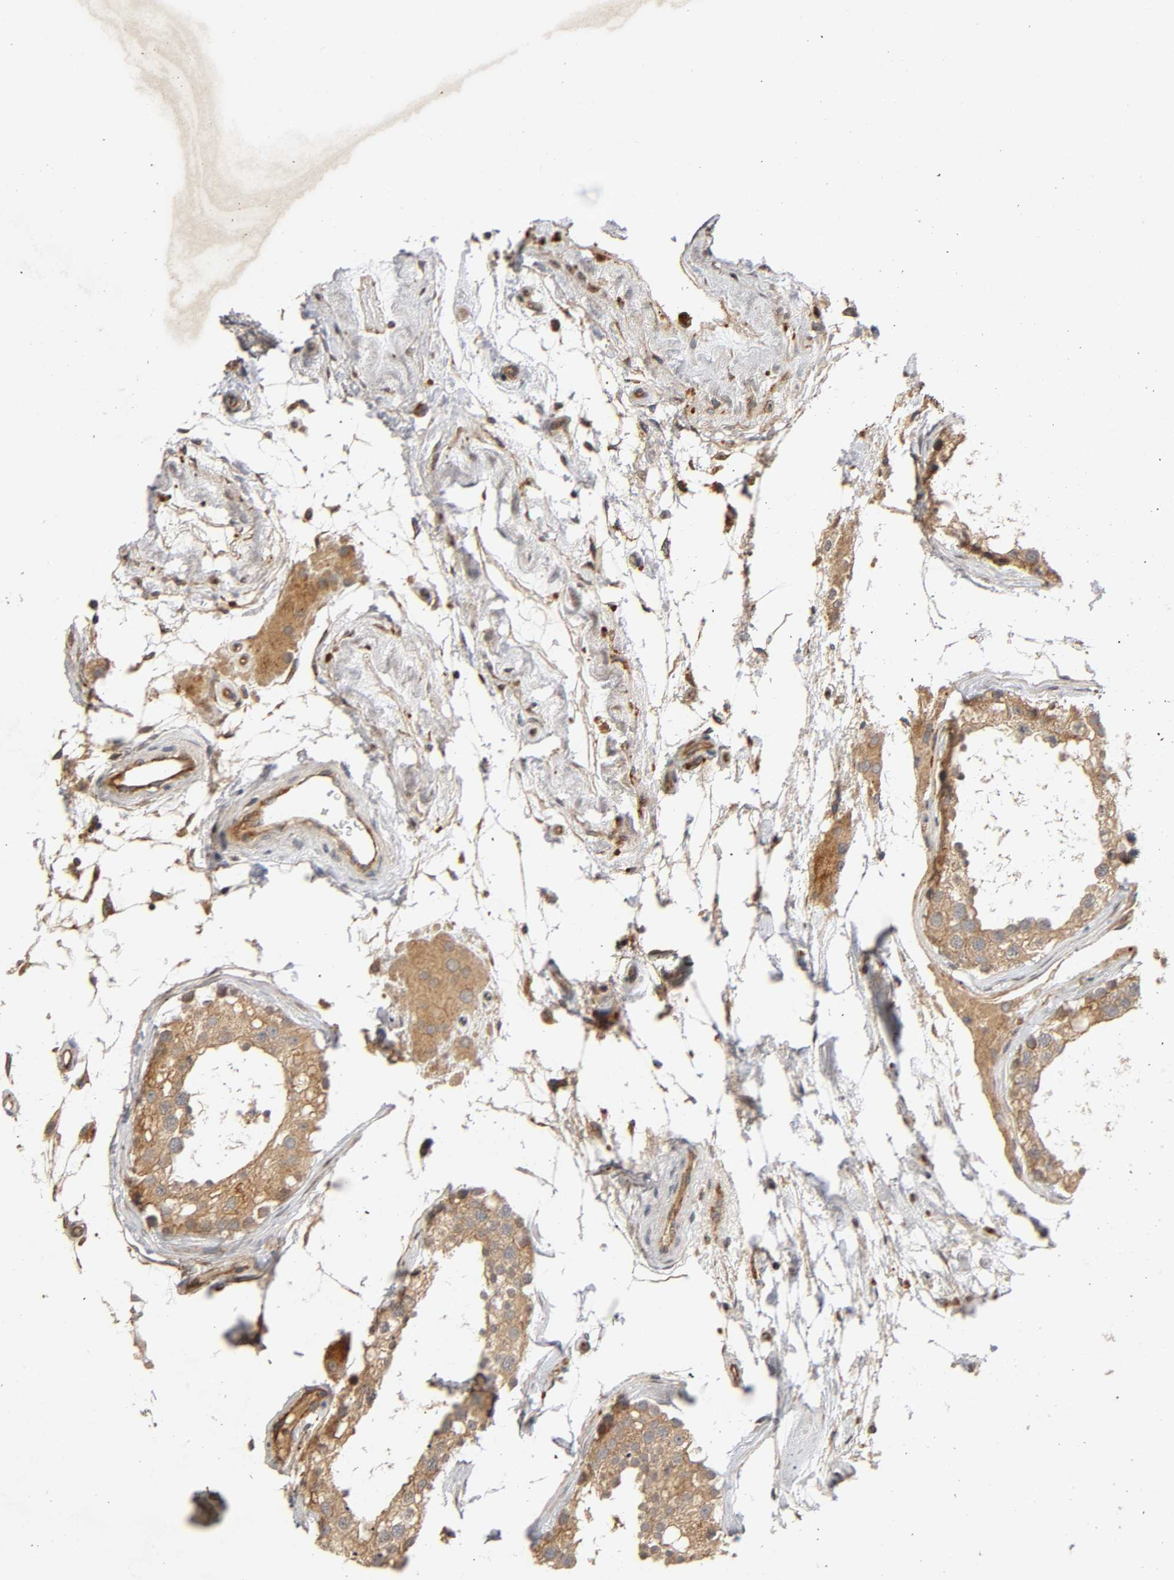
{"staining": {"intensity": "moderate", "quantity": ">75%", "location": "cytoplasmic/membranous"}, "tissue": "testis", "cell_type": "Cells in seminiferous ducts", "image_type": "normal", "snomed": [{"axis": "morphology", "description": "Normal tissue, NOS"}, {"axis": "topography", "description": "Testis"}], "caption": "DAB (3,3'-diaminobenzidine) immunohistochemical staining of unremarkable human testis exhibits moderate cytoplasmic/membranous protein staining in approximately >75% of cells in seminiferous ducts.", "gene": "IKBKB", "patient": {"sex": "male", "age": 68}}